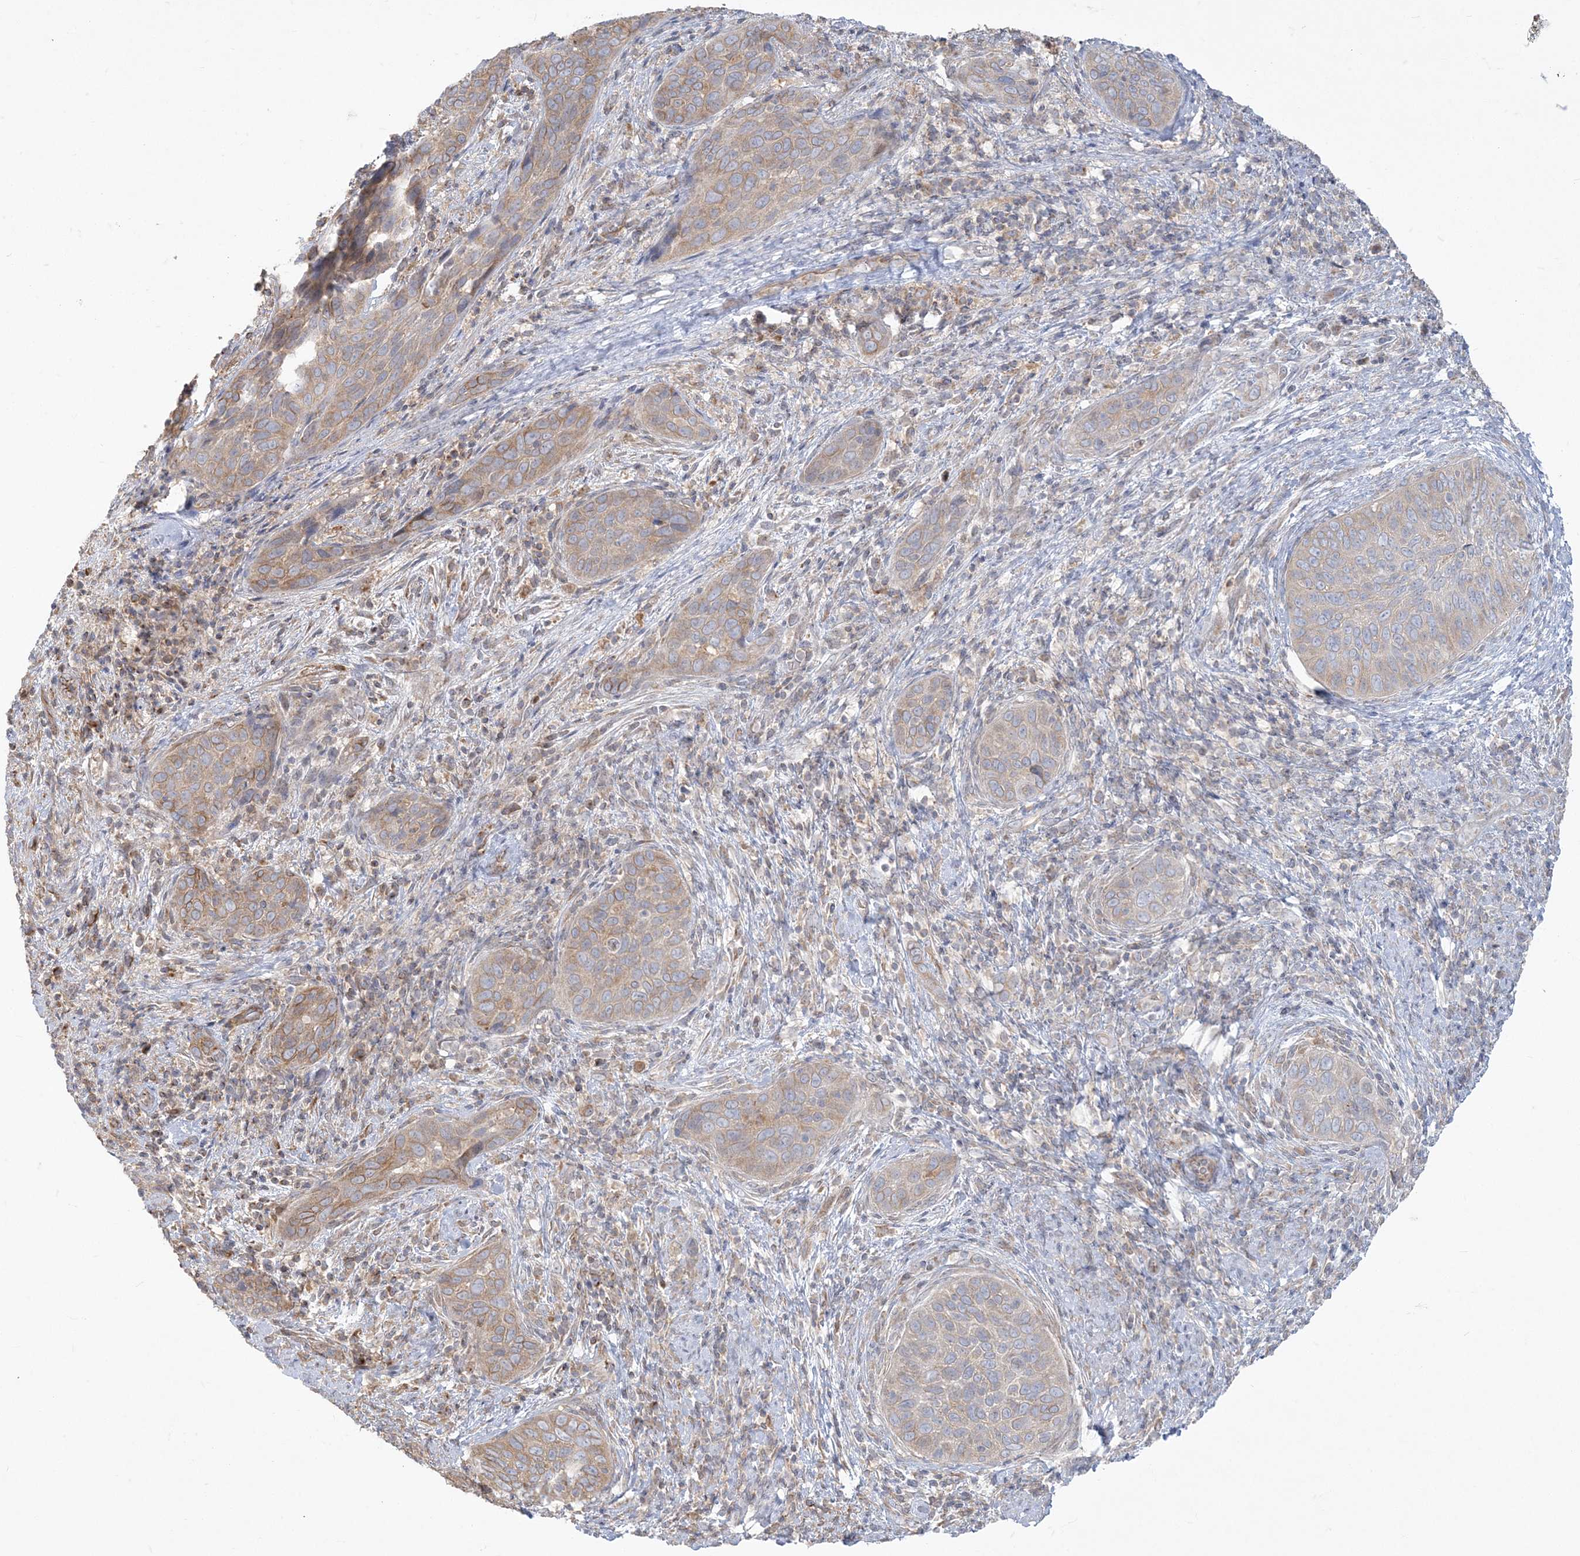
{"staining": {"intensity": "moderate", "quantity": ">75%", "location": "cytoplasmic/membranous"}, "tissue": "cervical cancer", "cell_type": "Tumor cells", "image_type": "cancer", "snomed": [{"axis": "morphology", "description": "Squamous cell carcinoma, NOS"}, {"axis": "topography", "description": "Cervix"}], "caption": "This is an image of immunohistochemistry (IHC) staining of squamous cell carcinoma (cervical), which shows moderate expression in the cytoplasmic/membranous of tumor cells.", "gene": "ZC3H6", "patient": {"sex": "female", "age": 60}}